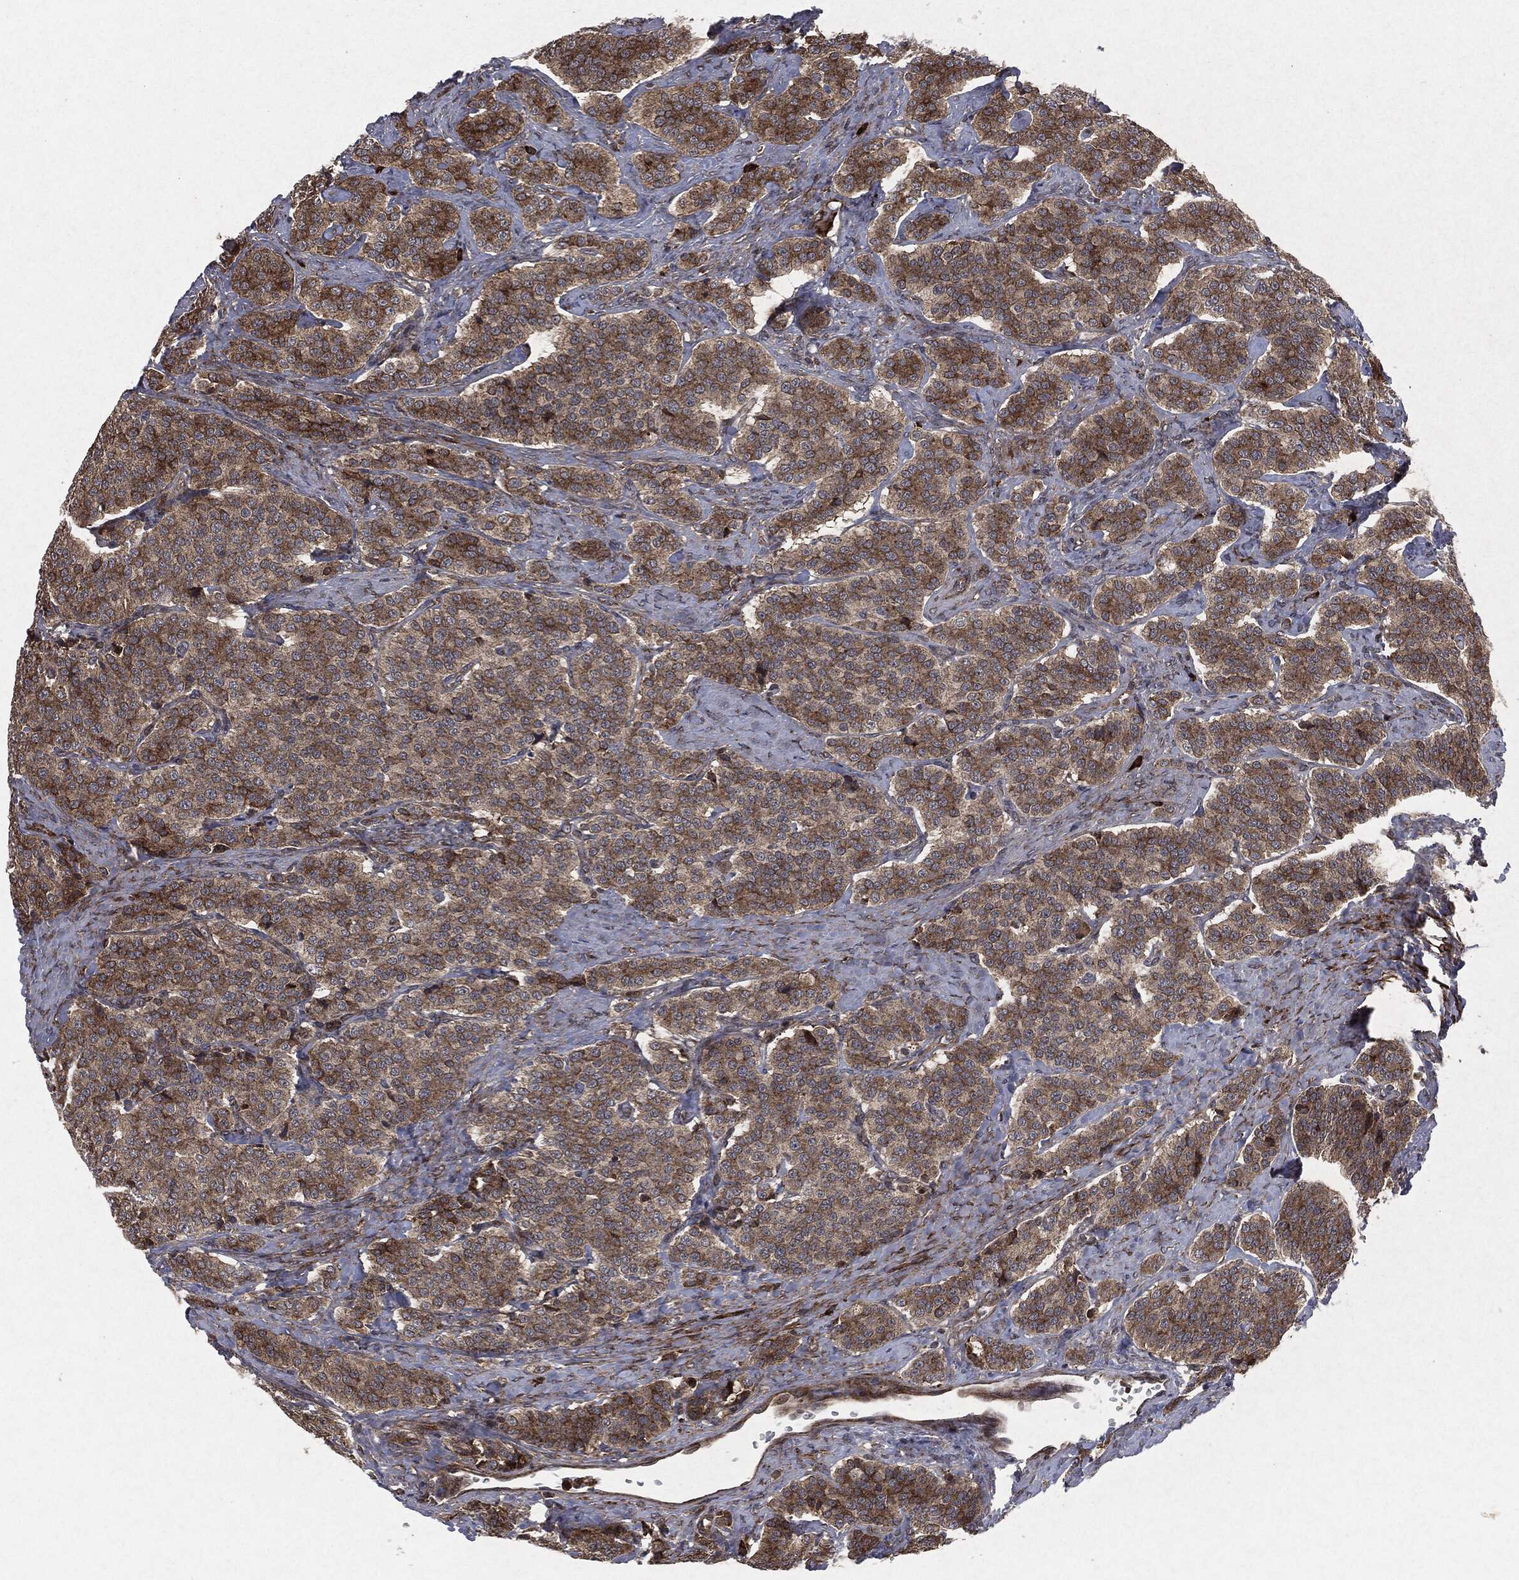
{"staining": {"intensity": "moderate", "quantity": "25%-75%", "location": "cytoplasmic/membranous"}, "tissue": "carcinoid", "cell_type": "Tumor cells", "image_type": "cancer", "snomed": [{"axis": "morphology", "description": "Carcinoid, malignant, NOS"}, {"axis": "topography", "description": "Small intestine"}], "caption": "An image showing moderate cytoplasmic/membranous staining in about 25%-75% of tumor cells in malignant carcinoid, as visualized by brown immunohistochemical staining.", "gene": "RAF1", "patient": {"sex": "female", "age": 58}}